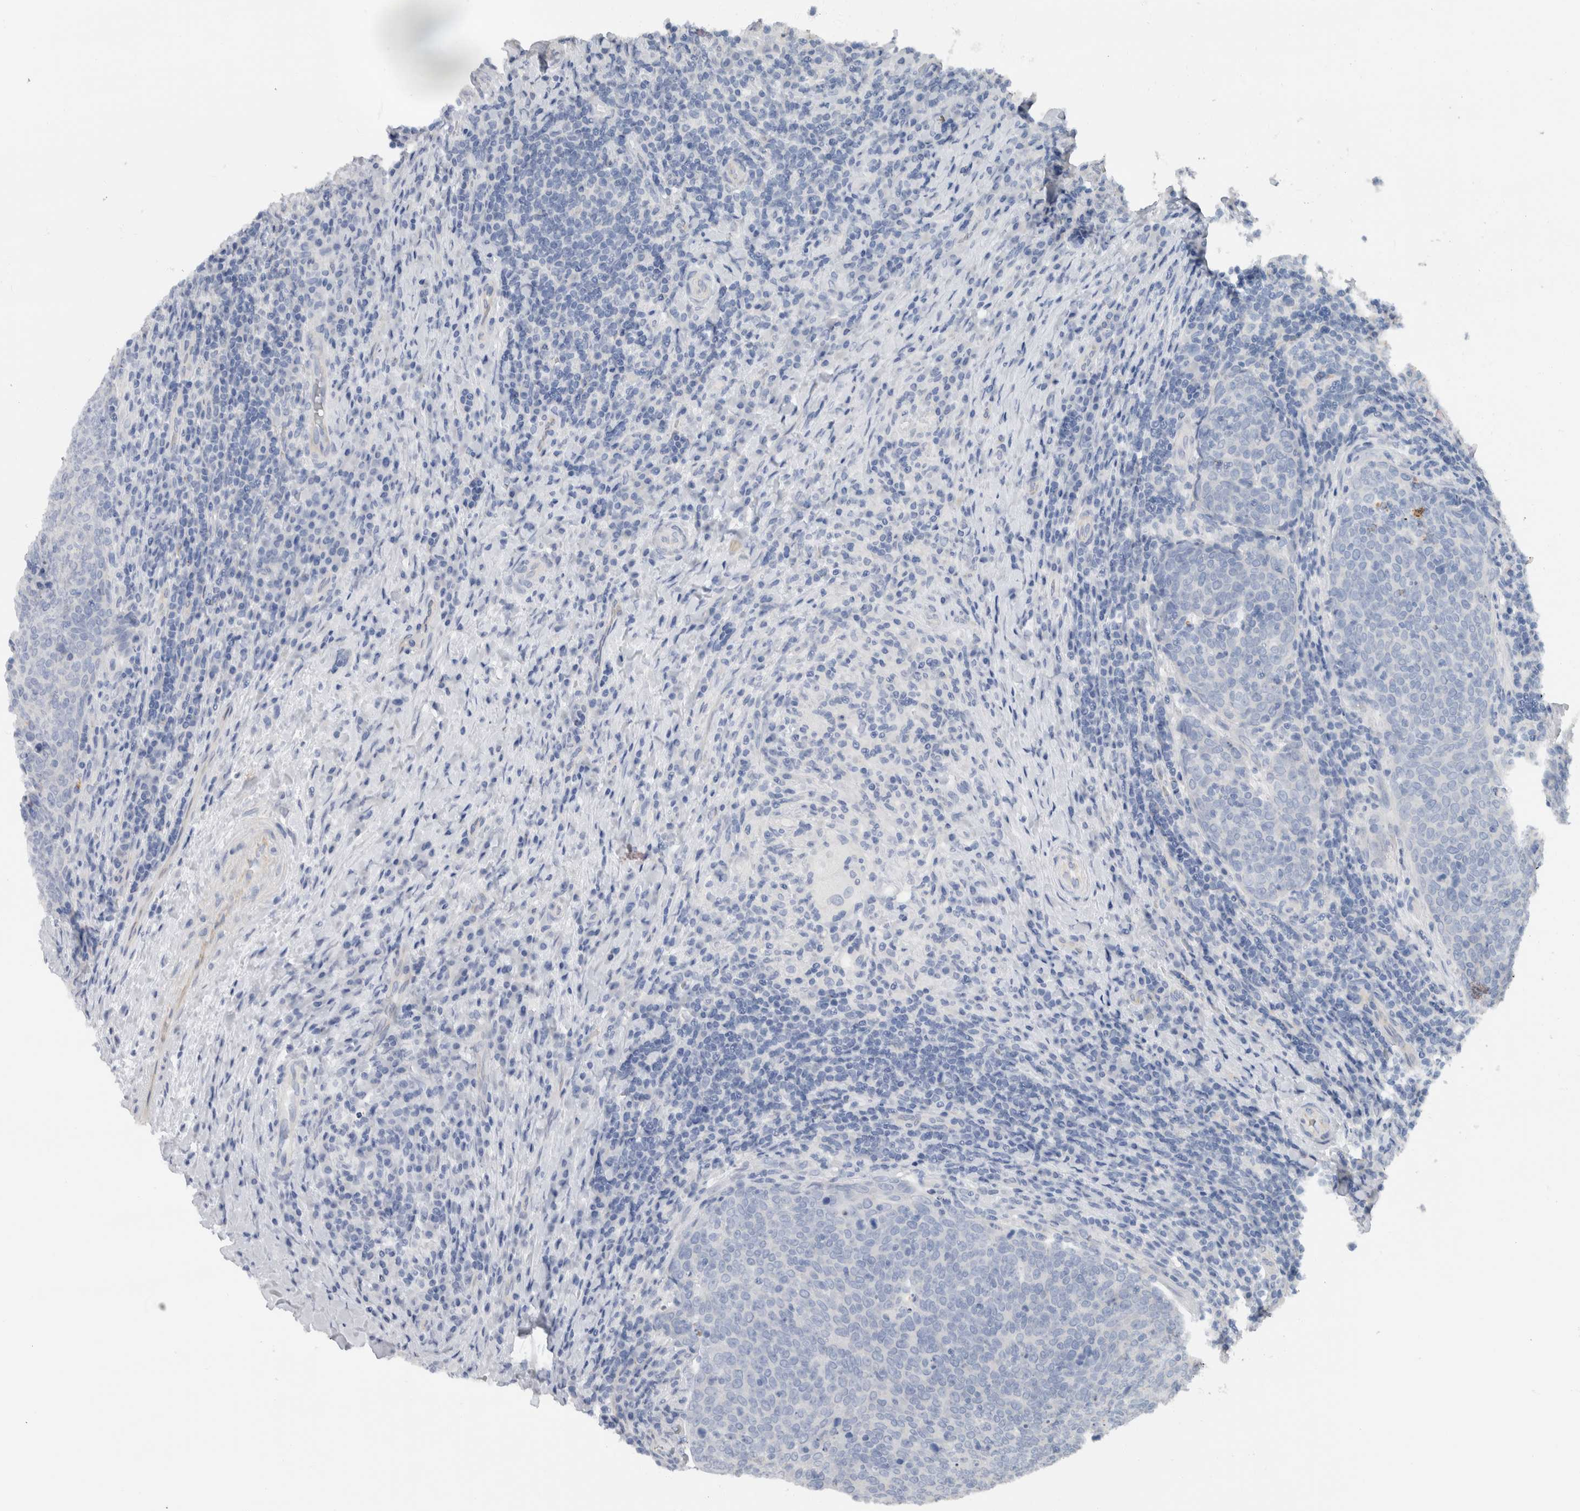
{"staining": {"intensity": "negative", "quantity": "none", "location": "none"}, "tissue": "head and neck cancer", "cell_type": "Tumor cells", "image_type": "cancer", "snomed": [{"axis": "morphology", "description": "Squamous cell carcinoma, NOS"}, {"axis": "morphology", "description": "Squamous cell carcinoma, metastatic, NOS"}, {"axis": "topography", "description": "Lymph node"}, {"axis": "topography", "description": "Head-Neck"}], "caption": "Head and neck squamous cell carcinoma was stained to show a protein in brown. There is no significant positivity in tumor cells. (Stains: DAB (3,3'-diaminobenzidine) immunohistochemistry (IHC) with hematoxylin counter stain, Microscopy: brightfield microscopy at high magnification).", "gene": "NEFM", "patient": {"sex": "male", "age": 62}}